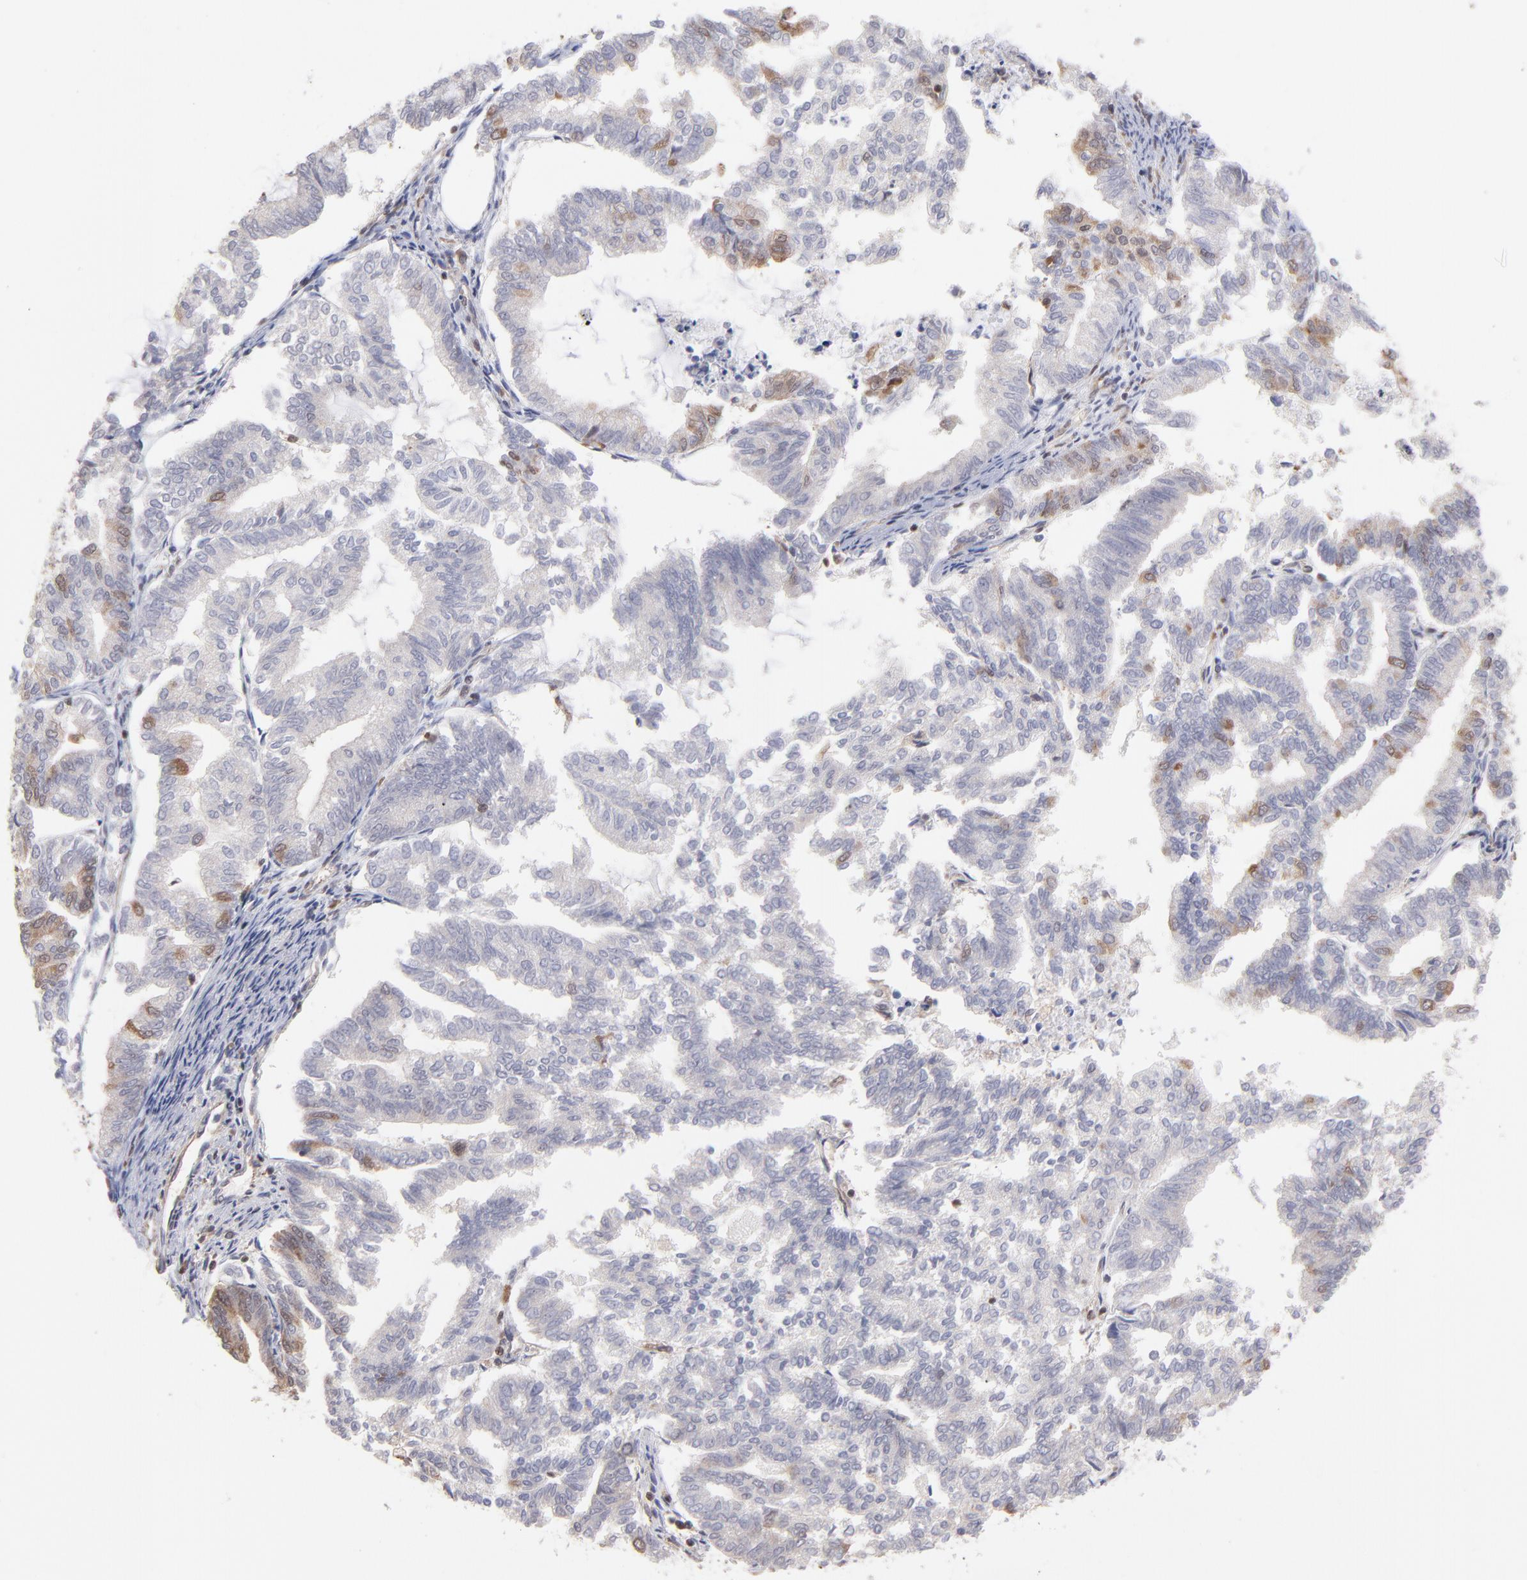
{"staining": {"intensity": "weak", "quantity": "<25%", "location": "cytoplasmic/membranous"}, "tissue": "endometrial cancer", "cell_type": "Tumor cells", "image_type": "cancer", "snomed": [{"axis": "morphology", "description": "Adenocarcinoma, NOS"}, {"axis": "topography", "description": "Endometrium"}], "caption": "Immunohistochemical staining of human endometrial cancer (adenocarcinoma) displays no significant staining in tumor cells. (Immunohistochemistry (ihc), brightfield microscopy, high magnification).", "gene": "MAPRE1", "patient": {"sex": "female", "age": 79}}